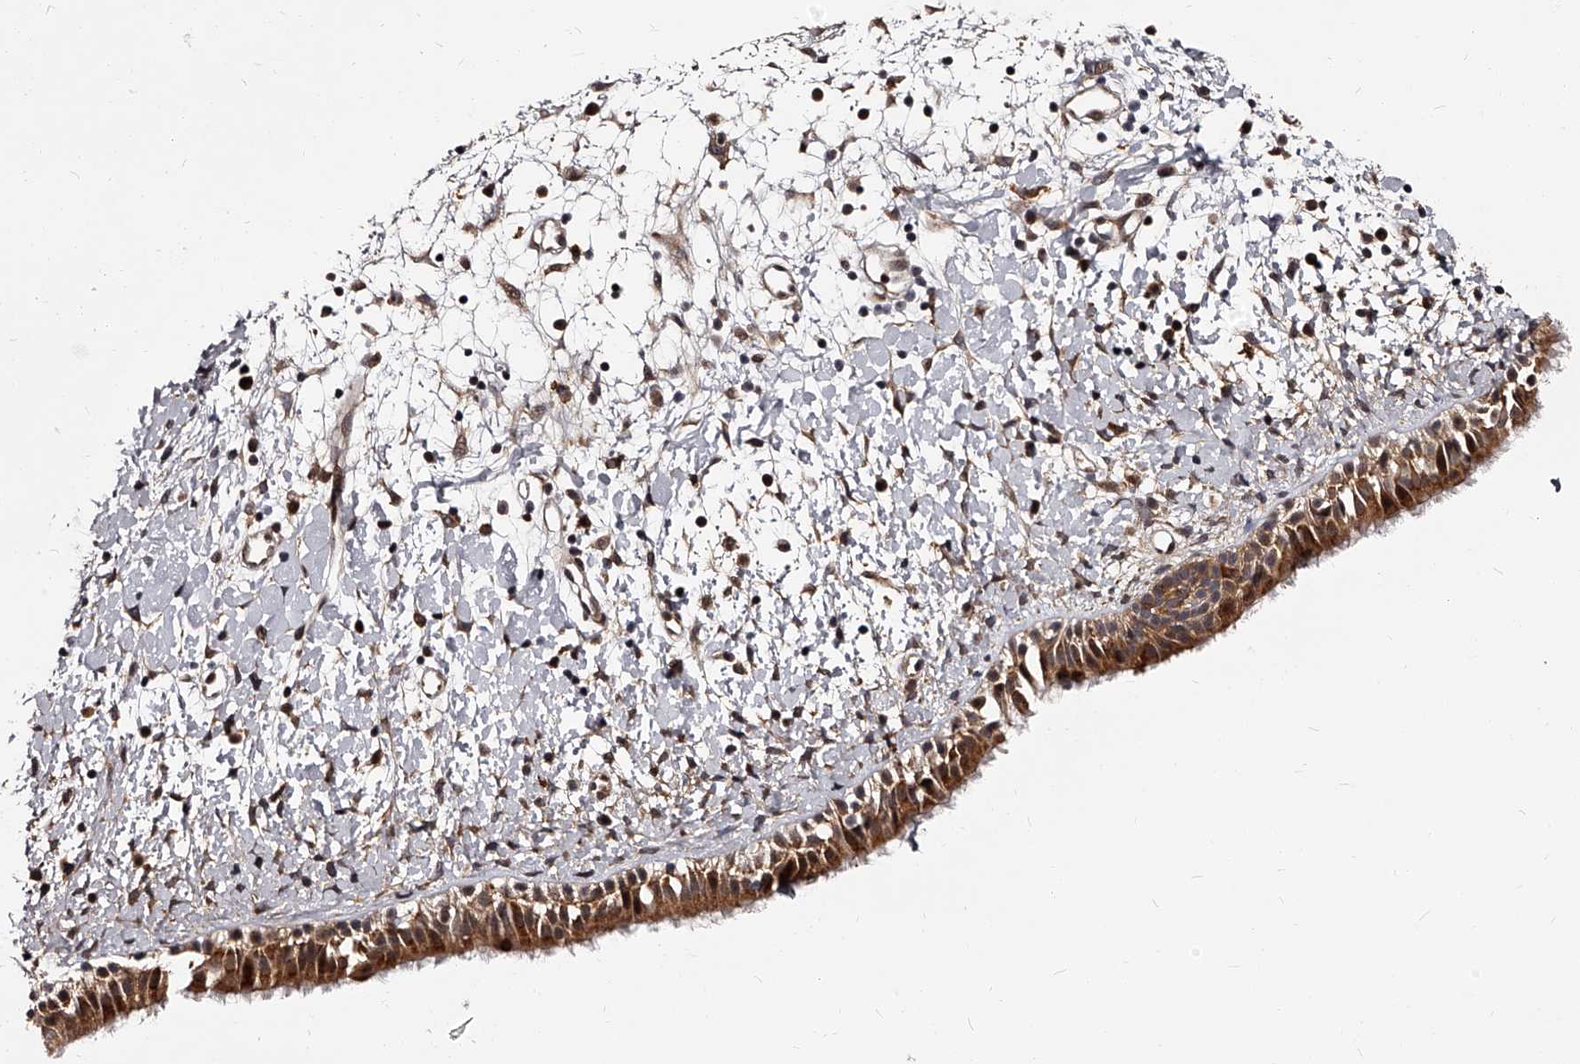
{"staining": {"intensity": "strong", "quantity": ">75%", "location": "cytoplasmic/membranous"}, "tissue": "nasopharynx", "cell_type": "Respiratory epithelial cells", "image_type": "normal", "snomed": [{"axis": "morphology", "description": "Normal tissue, NOS"}, {"axis": "topography", "description": "Nasopharynx"}], "caption": "Immunohistochemistry (IHC) of unremarkable human nasopharynx shows high levels of strong cytoplasmic/membranous expression in about >75% of respiratory epithelial cells.", "gene": "RSC1A1", "patient": {"sex": "male", "age": 22}}